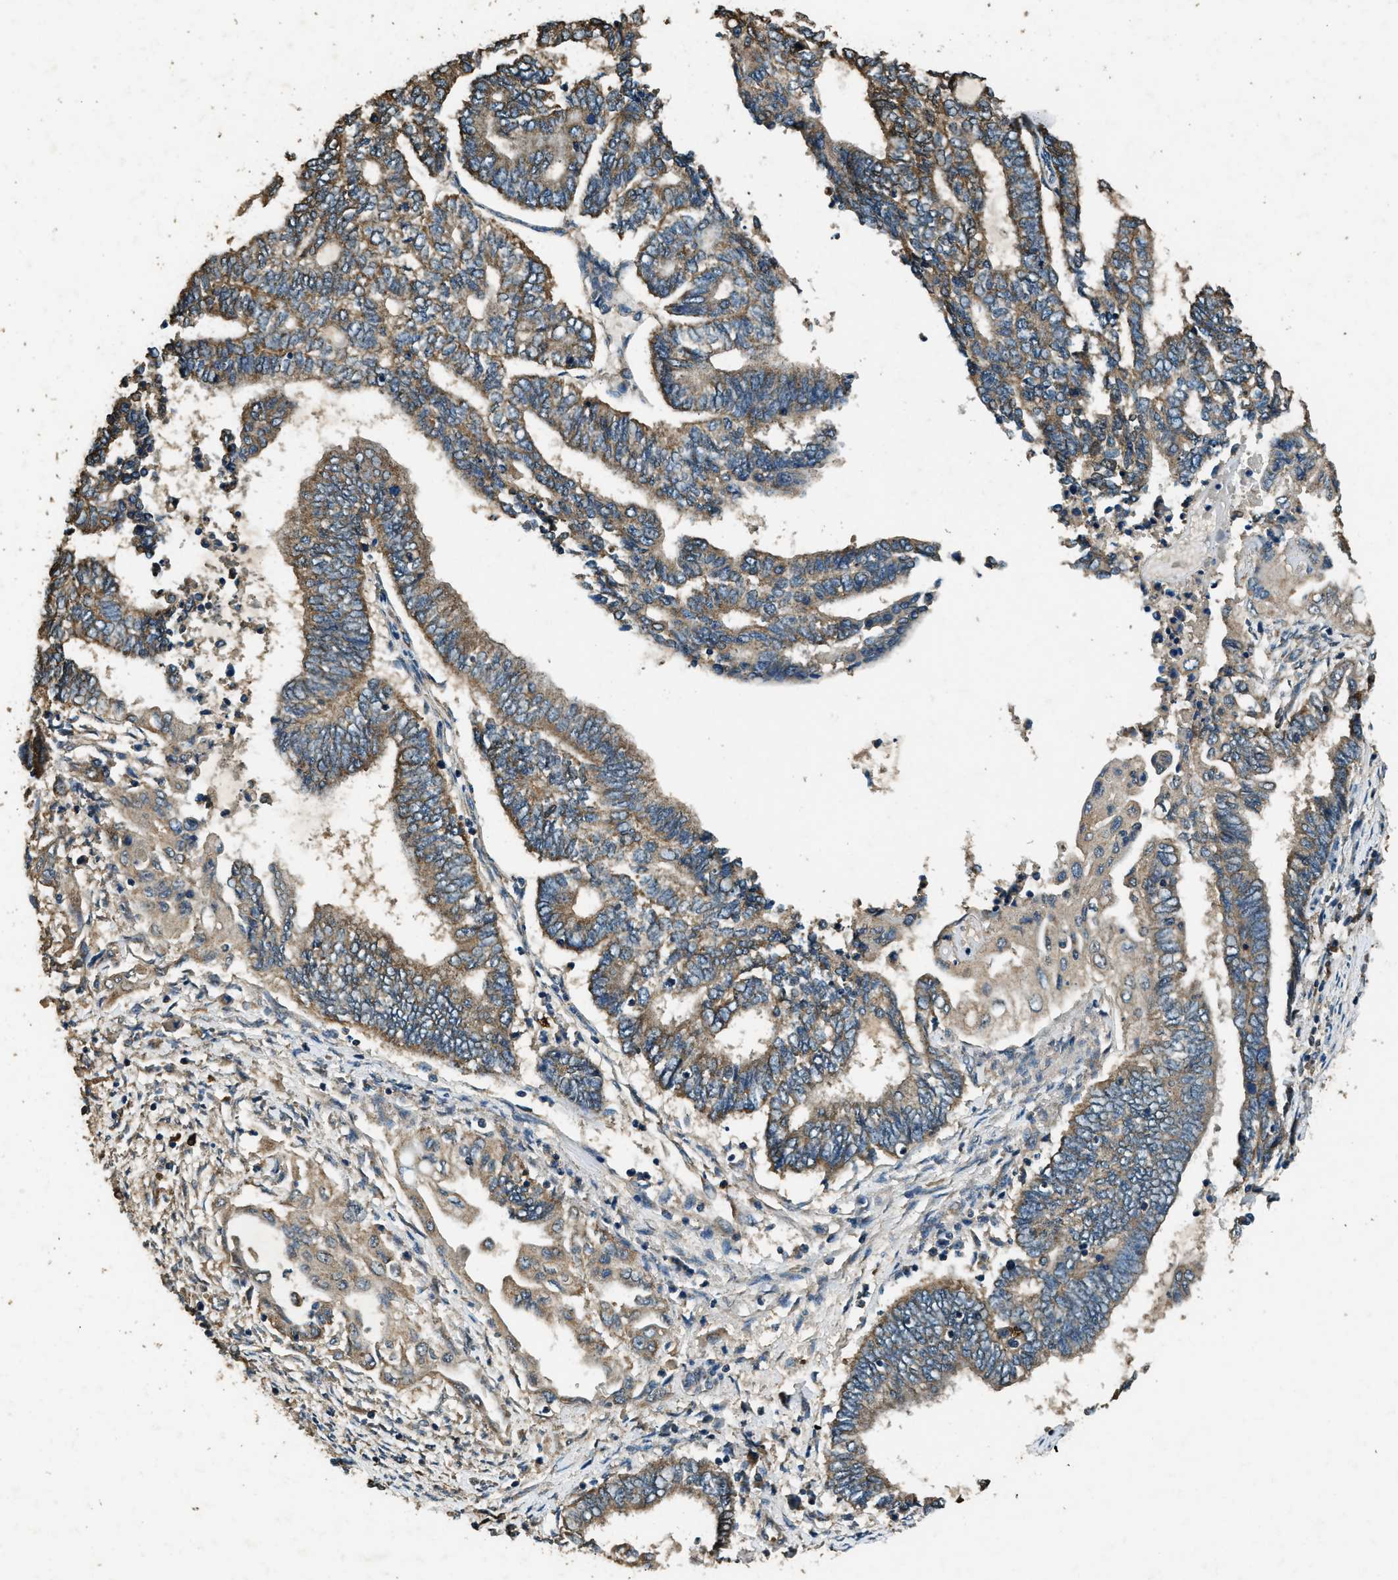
{"staining": {"intensity": "weak", "quantity": ">75%", "location": "cytoplasmic/membranous"}, "tissue": "endometrial cancer", "cell_type": "Tumor cells", "image_type": "cancer", "snomed": [{"axis": "morphology", "description": "Adenocarcinoma, NOS"}, {"axis": "topography", "description": "Uterus"}, {"axis": "topography", "description": "Endometrium"}], "caption": "Endometrial cancer (adenocarcinoma) stained with immunohistochemistry (IHC) displays weak cytoplasmic/membranous staining in about >75% of tumor cells.", "gene": "SALL3", "patient": {"sex": "female", "age": 70}}